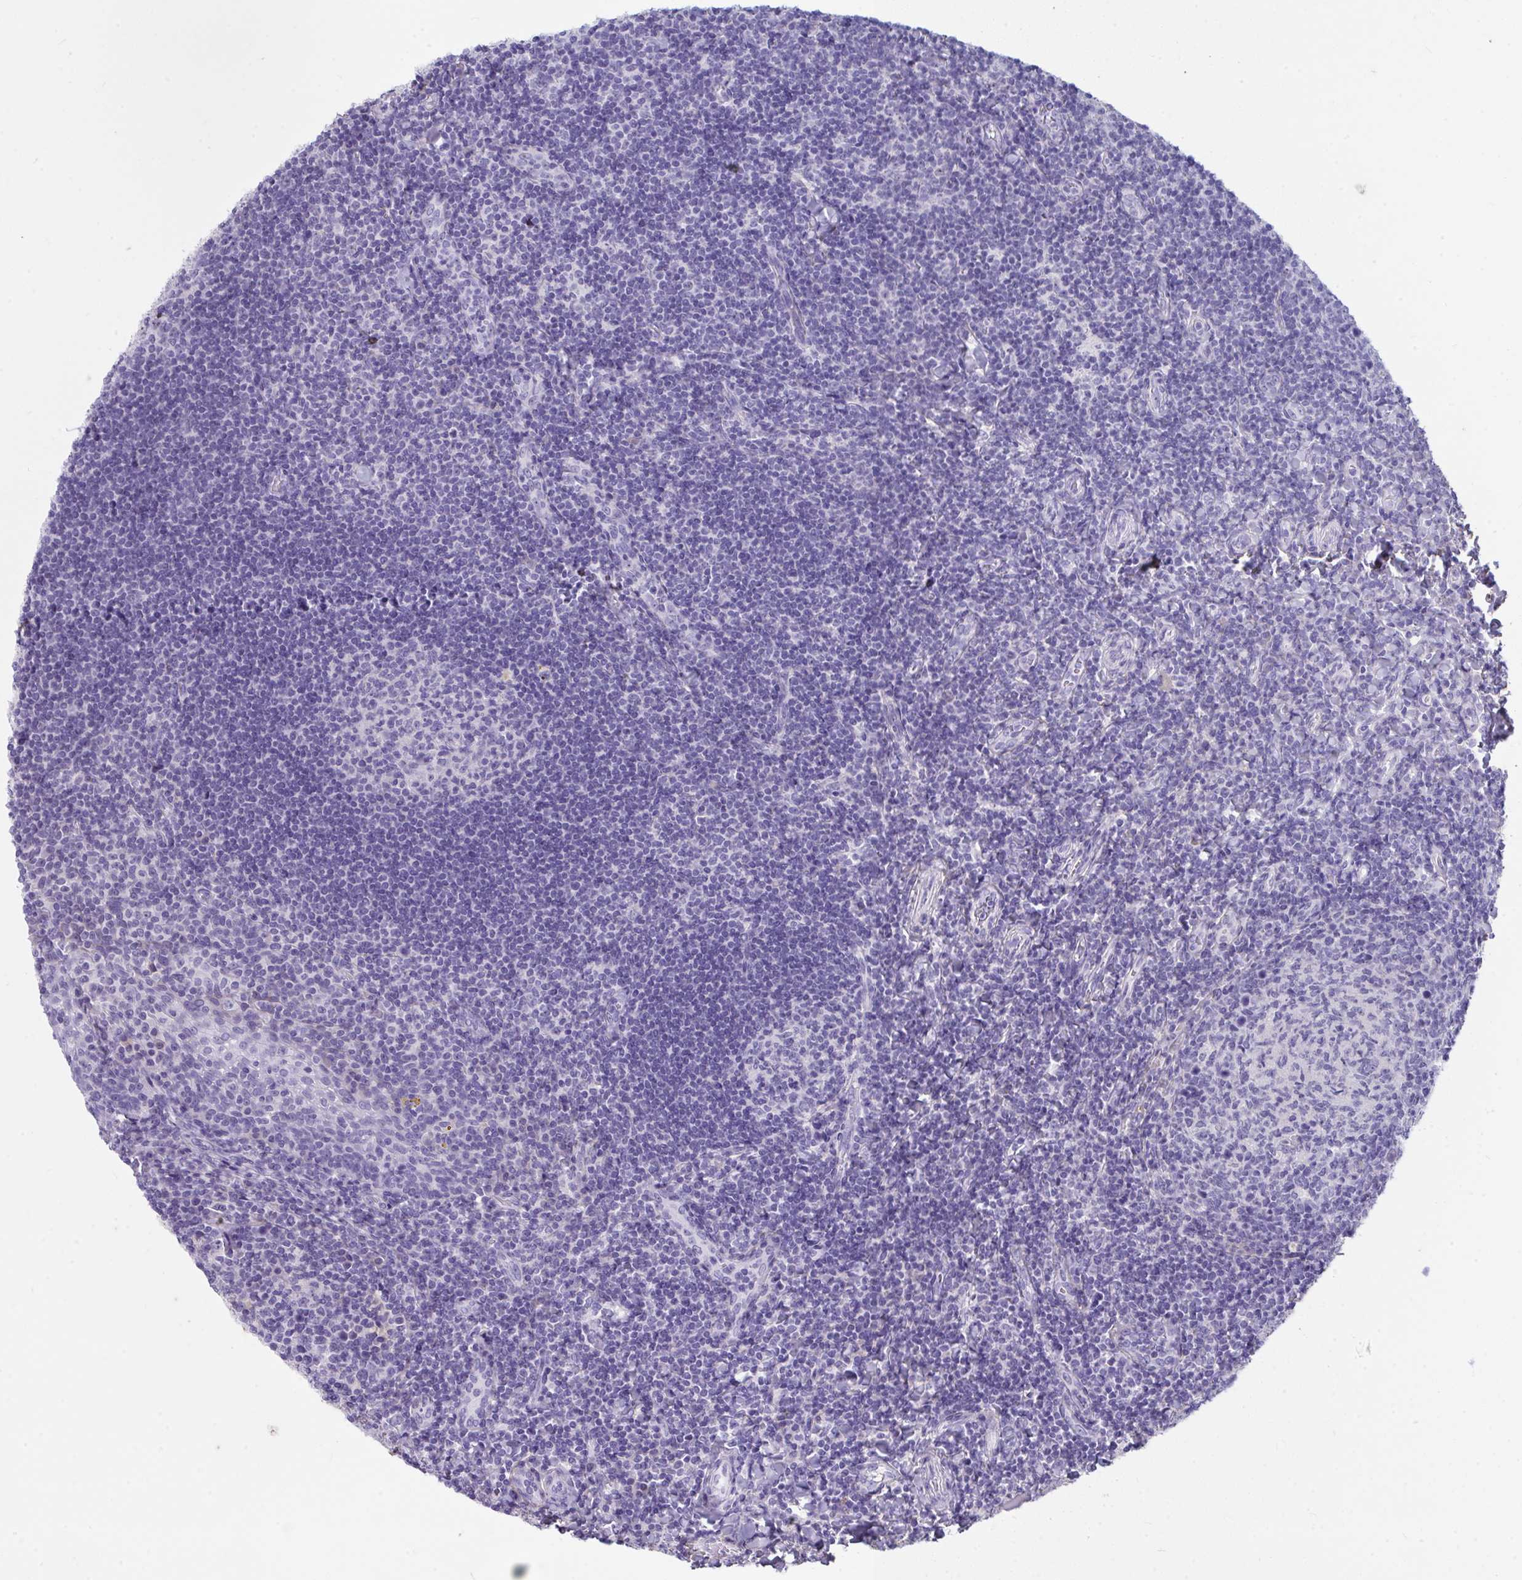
{"staining": {"intensity": "negative", "quantity": "none", "location": "none"}, "tissue": "tonsil", "cell_type": "Germinal center cells", "image_type": "normal", "snomed": [{"axis": "morphology", "description": "Normal tissue, NOS"}, {"axis": "topography", "description": "Tonsil"}], "caption": "This is an immunohistochemistry image of benign tonsil. There is no expression in germinal center cells.", "gene": "LHFPL6", "patient": {"sex": "female", "age": 10}}